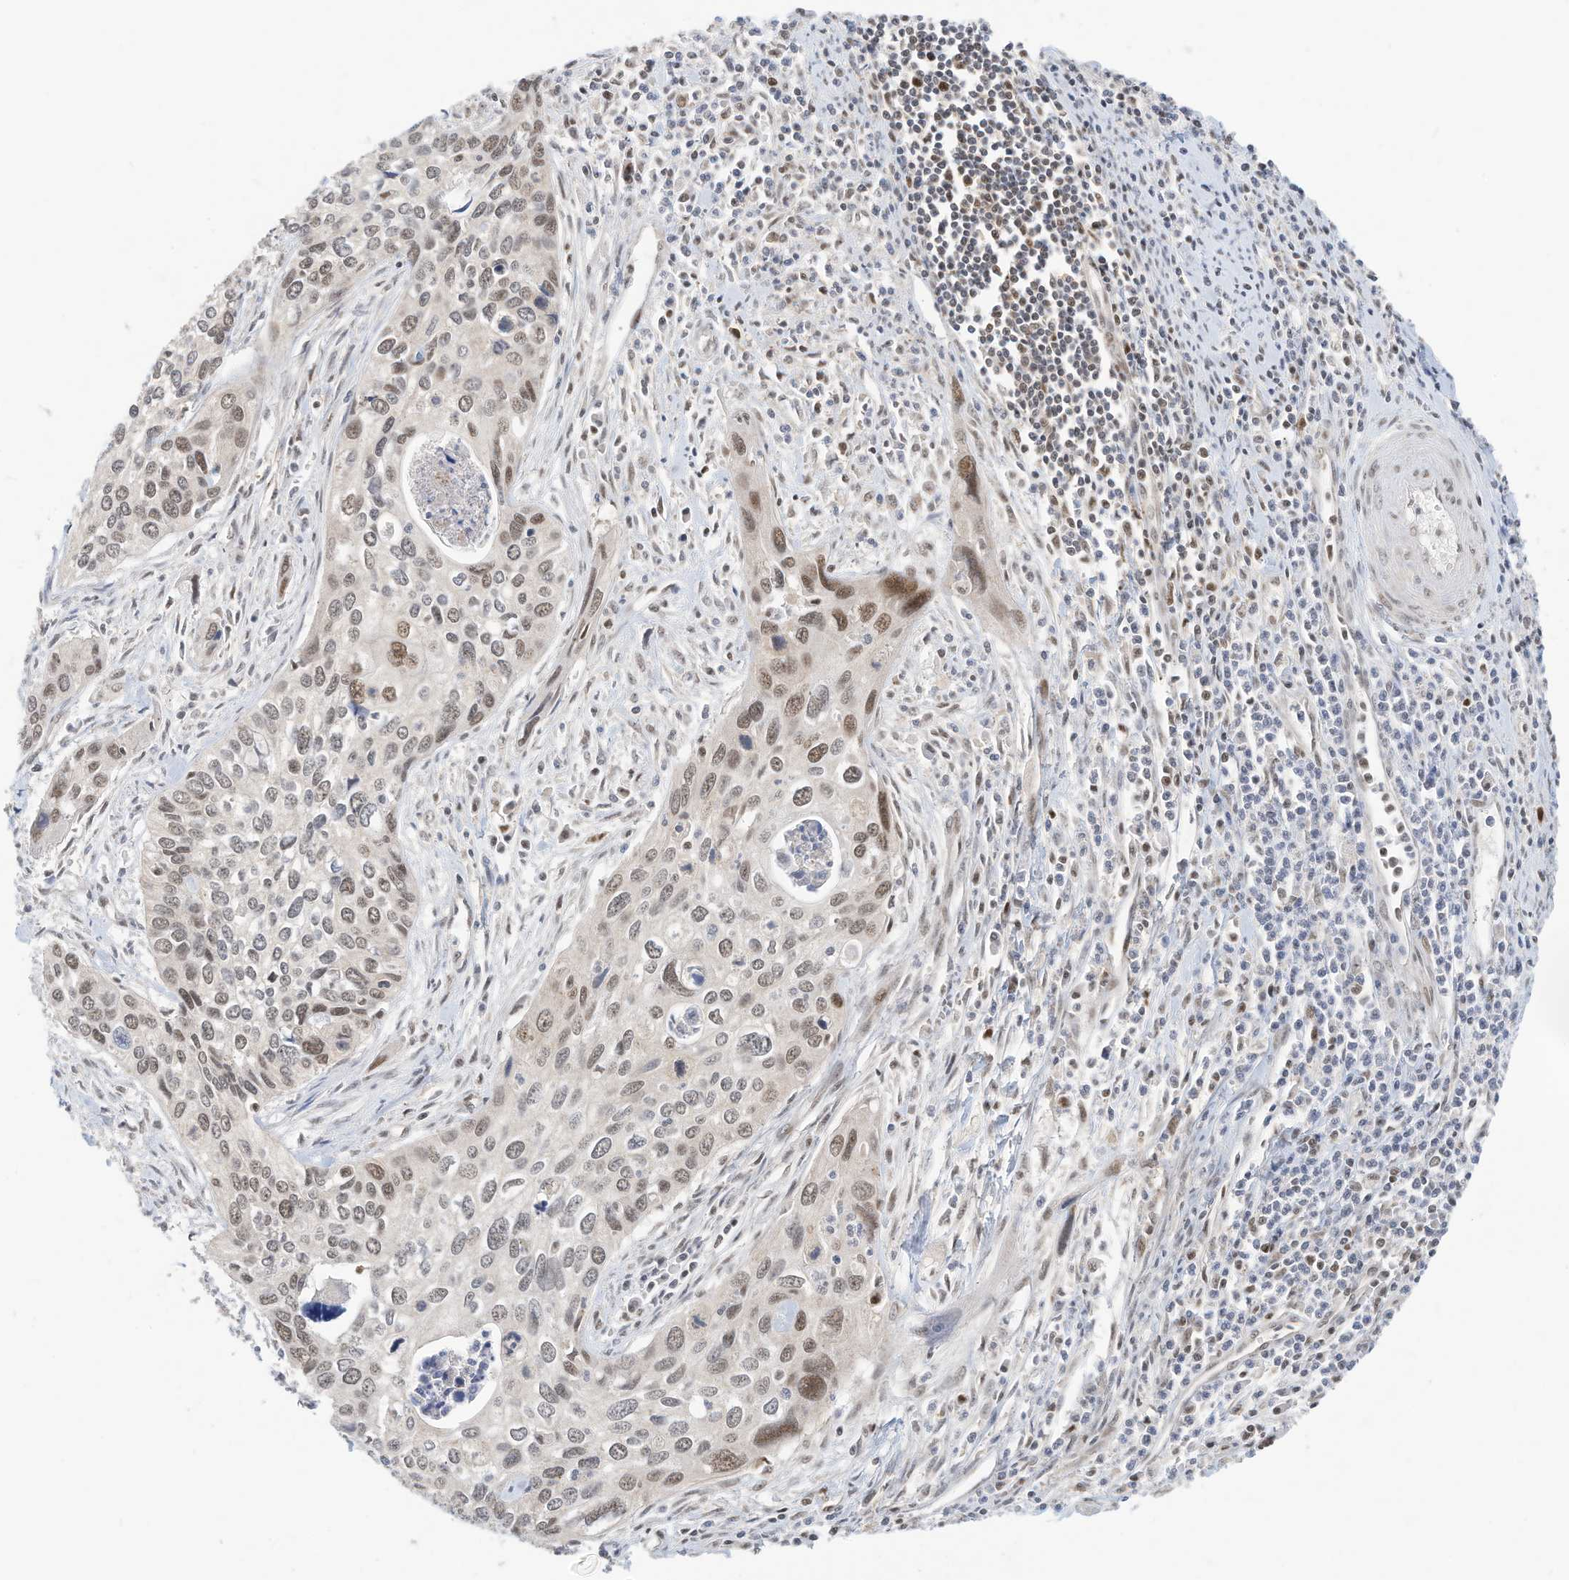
{"staining": {"intensity": "moderate", "quantity": "25%-75%", "location": "nuclear"}, "tissue": "cervical cancer", "cell_type": "Tumor cells", "image_type": "cancer", "snomed": [{"axis": "morphology", "description": "Squamous cell carcinoma, NOS"}, {"axis": "topography", "description": "Cervix"}], "caption": "Approximately 25%-75% of tumor cells in human cervical cancer (squamous cell carcinoma) show moderate nuclear protein positivity as visualized by brown immunohistochemical staining.", "gene": "OGT", "patient": {"sex": "female", "age": 55}}